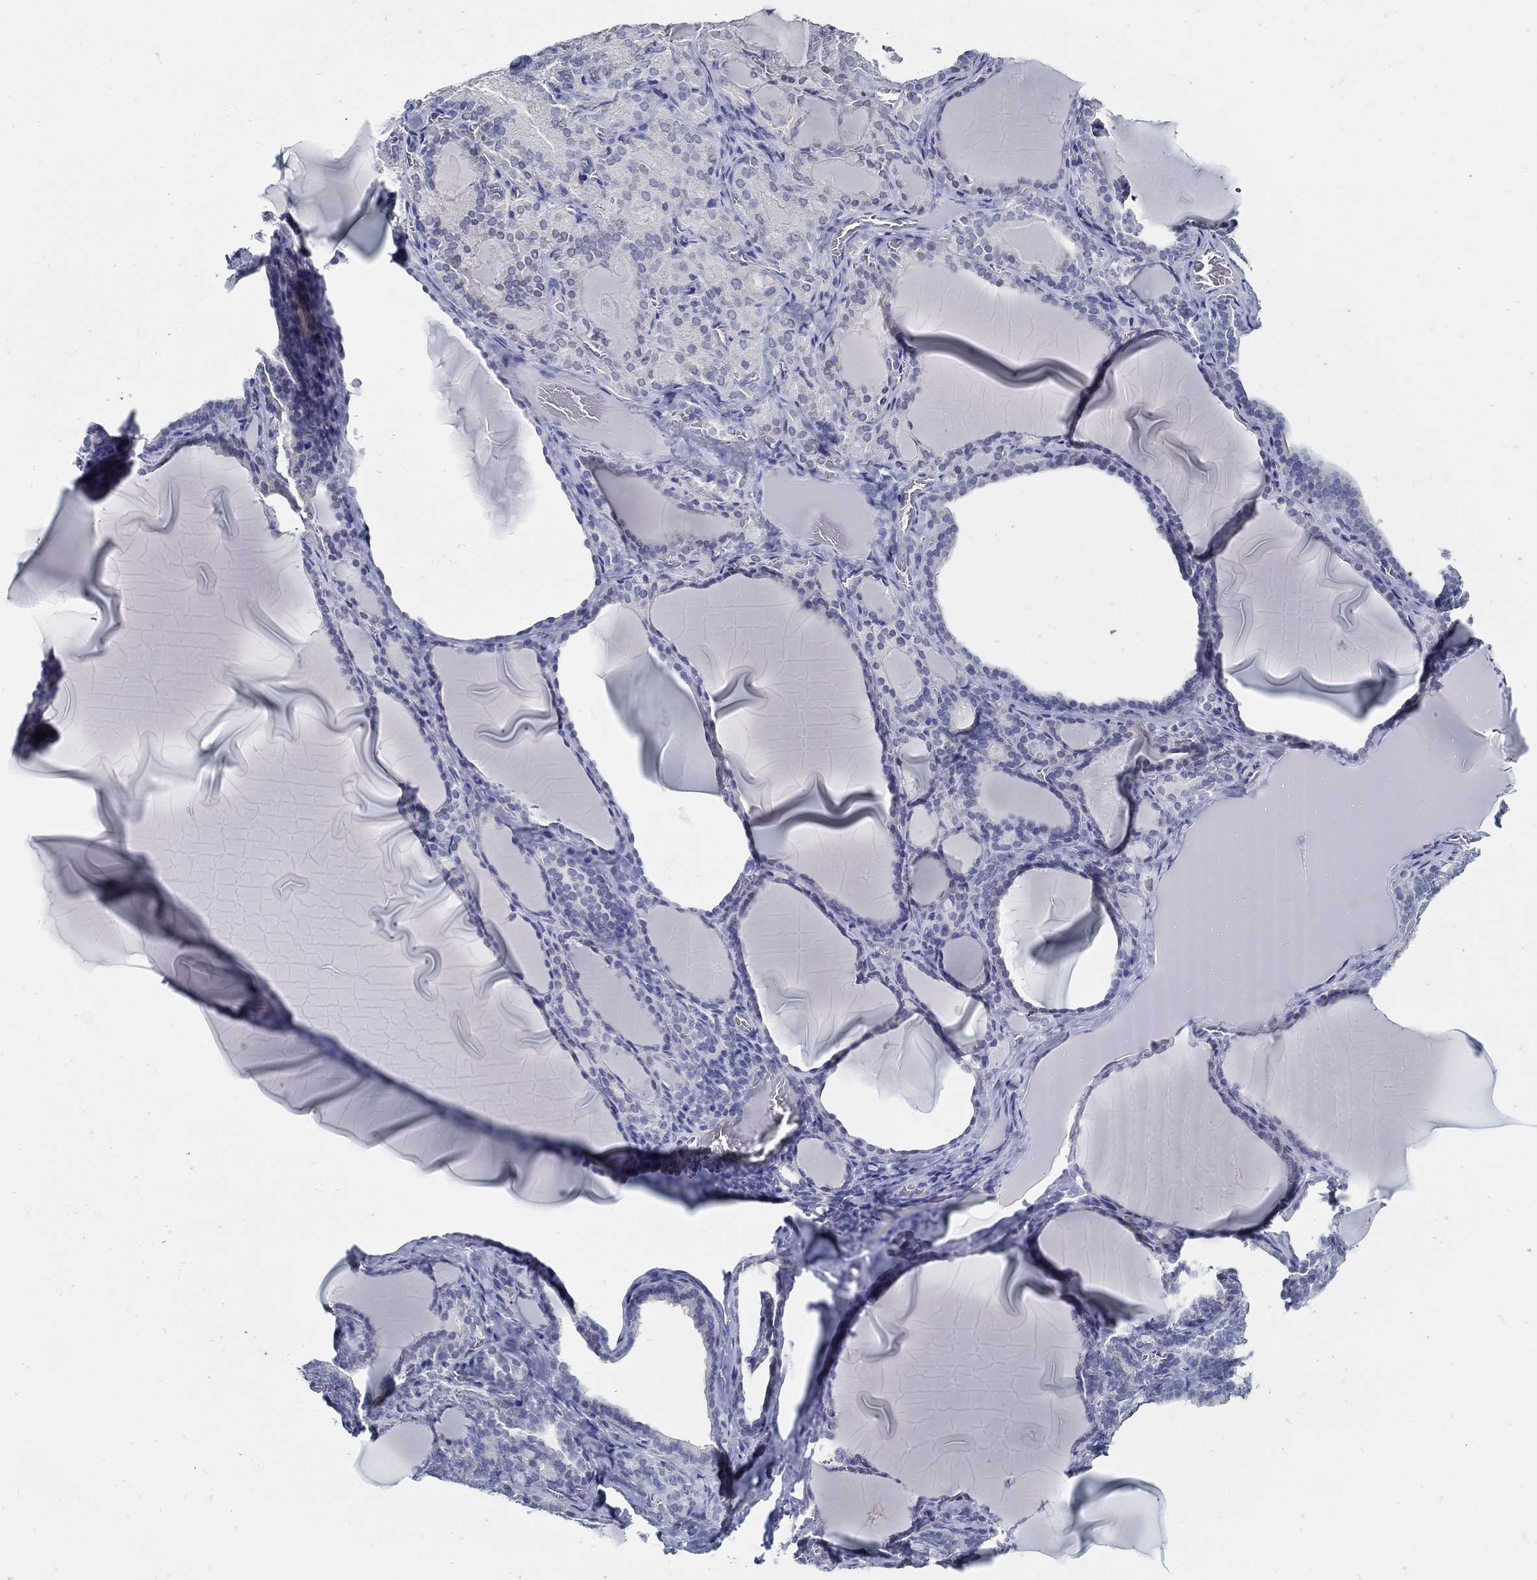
{"staining": {"intensity": "negative", "quantity": "none", "location": "none"}, "tissue": "thyroid gland", "cell_type": "Glandular cells", "image_type": "normal", "snomed": [{"axis": "morphology", "description": "Normal tissue, NOS"}, {"axis": "morphology", "description": "Hyperplasia, NOS"}, {"axis": "topography", "description": "Thyroid gland"}], "caption": "DAB immunohistochemical staining of normal thyroid gland reveals no significant expression in glandular cells. (DAB immunohistochemistry (IHC) visualized using brightfield microscopy, high magnification).", "gene": "USP29", "patient": {"sex": "female", "age": 27}}